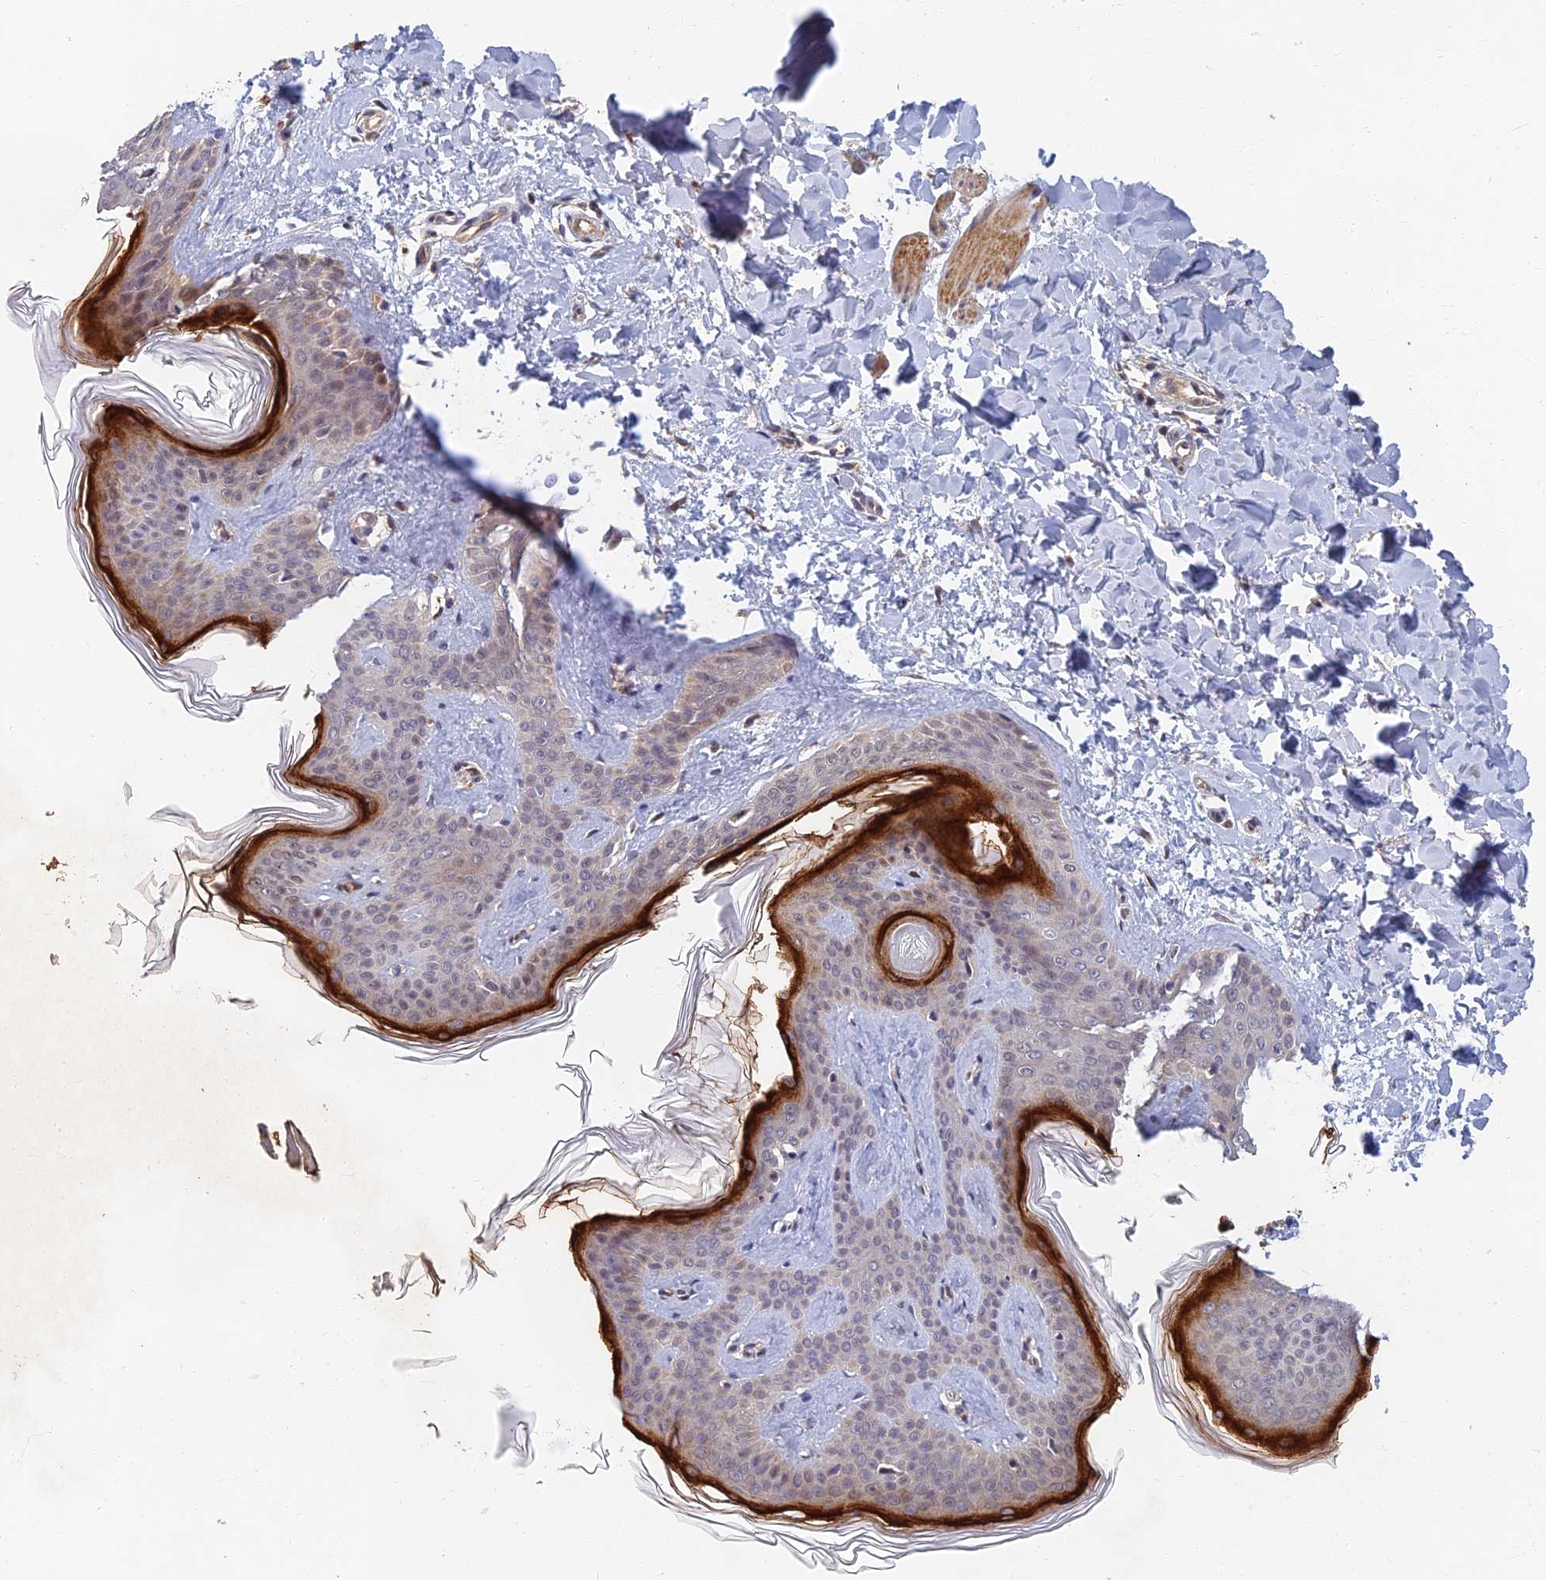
{"staining": {"intensity": "negative", "quantity": "none", "location": "none"}, "tissue": "skin", "cell_type": "Fibroblasts", "image_type": "normal", "snomed": [{"axis": "morphology", "description": "Normal tissue, NOS"}, {"axis": "topography", "description": "Skin"}], "caption": "This is a micrograph of IHC staining of unremarkable skin, which shows no expression in fibroblasts. (DAB (3,3'-diaminobenzidine) immunohistochemistry (IHC), high magnification).", "gene": "EARS2", "patient": {"sex": "female", "age": 17}}